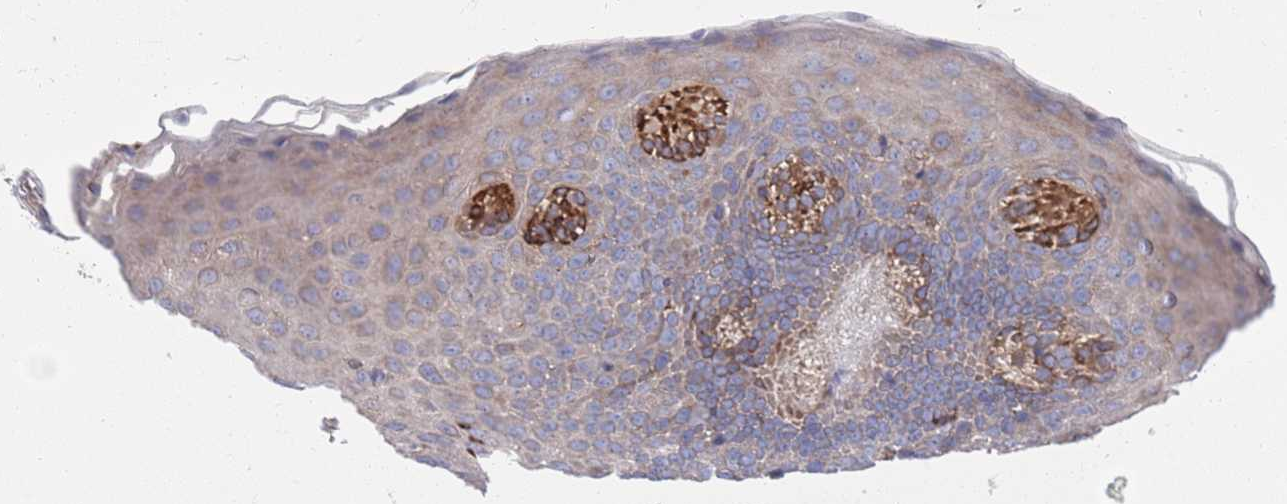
{"staining": {"intensity": "moderate", "quantity": "25%-75%", "location": "cytoplasmic/membranous"}, "tissue": "oral mucosa", "cell_type": "Squamous epithelial cells", "image_type": "normal", "snomed": [{"axis": "morphology", "description": "Normal tissue, NOS"}, {"axis": "topography", "description": "Oral tissue"}], "caption": "Protein analysis of normal oral mucosa exhibits moderate cytoplasmic/membranous positivity in about 25%-75% of squamous epithelial cells. Immunohistochemistry stains the protein in brown and the nuclei are stained blue.", "gene": "GID8", "patient": {"sex": "male", "age": 46}}